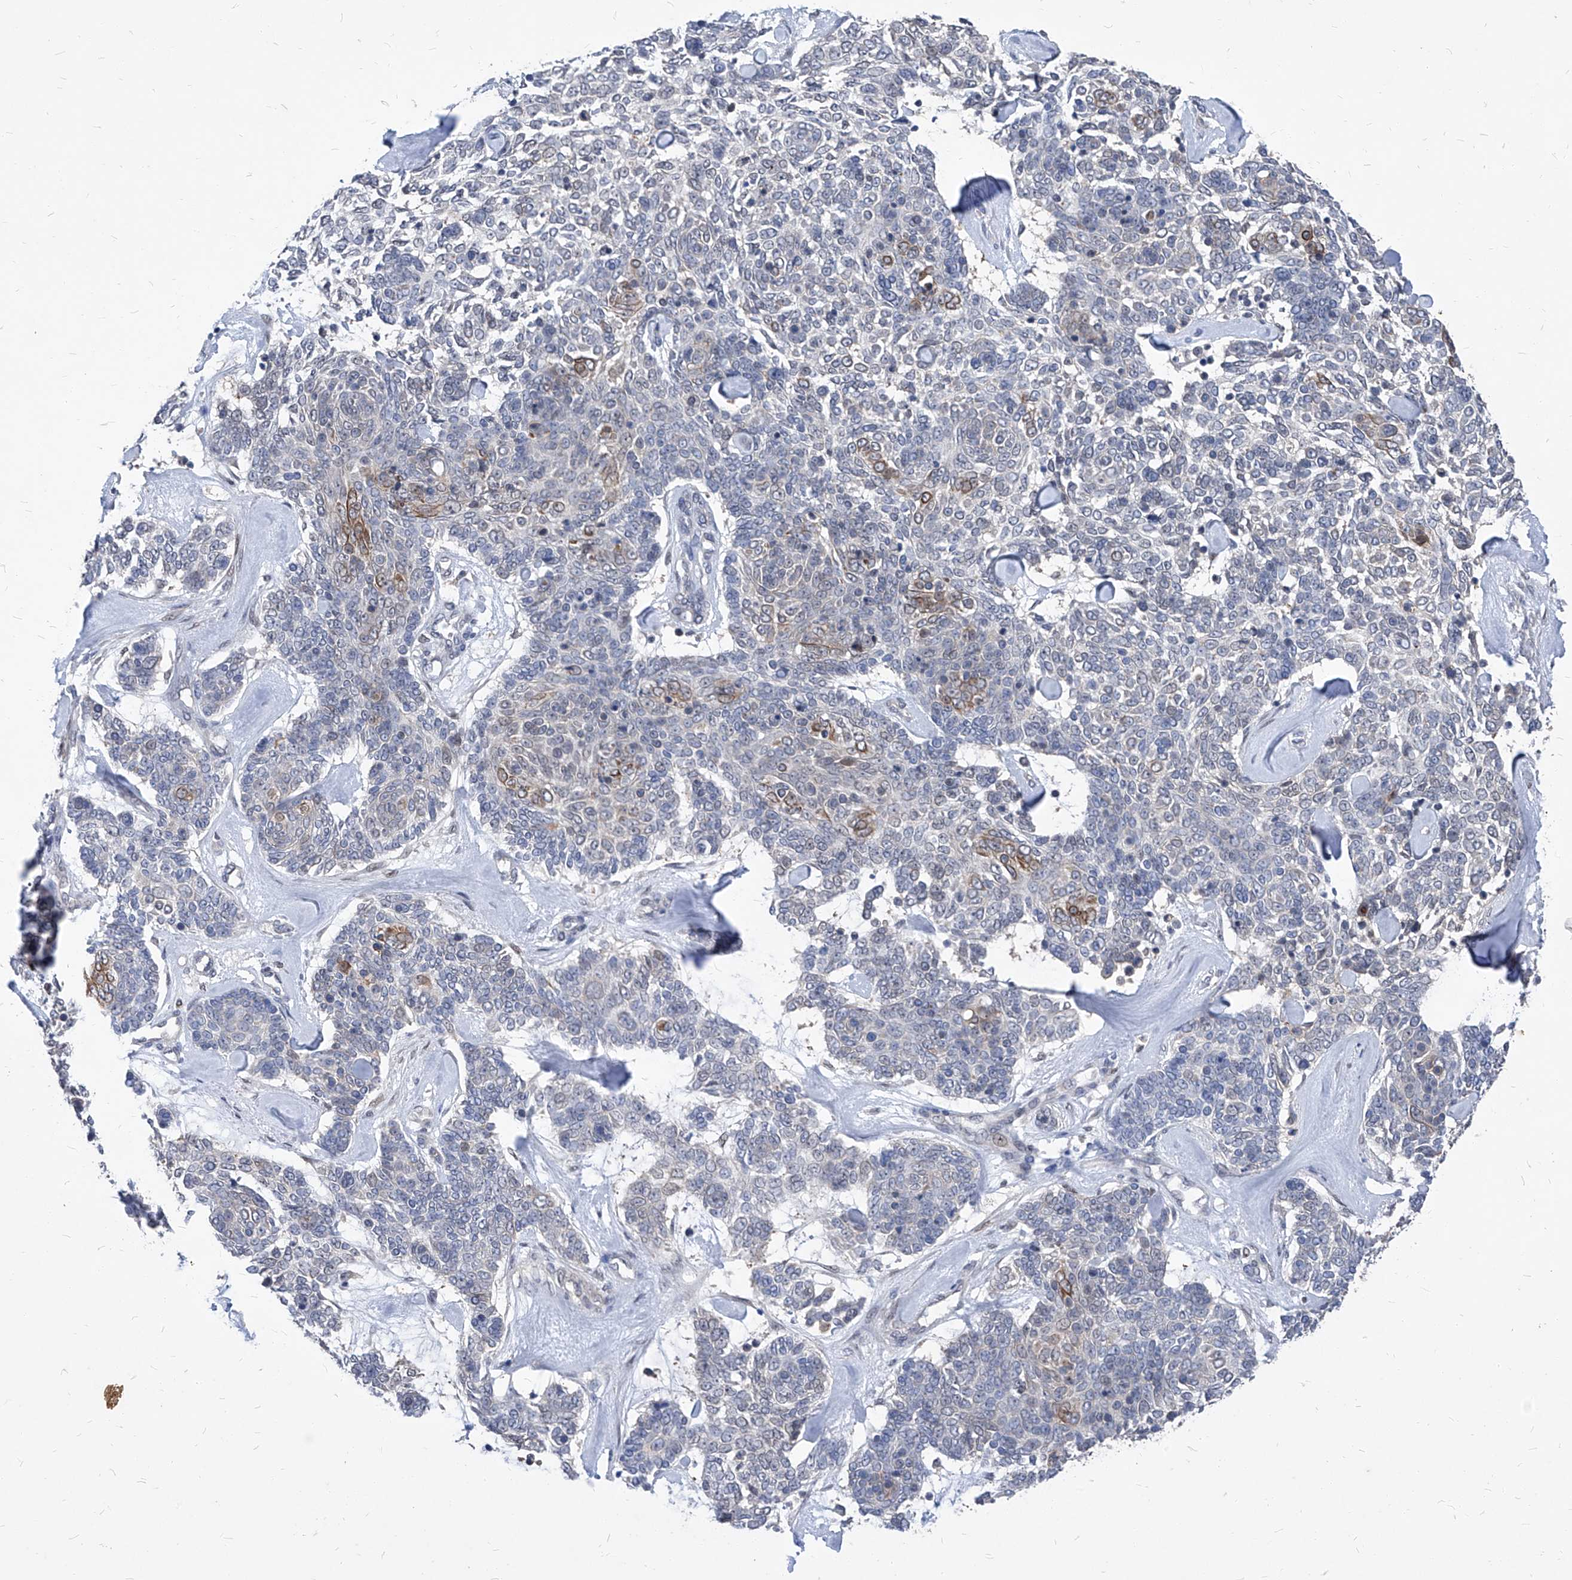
{"staining": {"intensity": "moderate", "quantity": "<25%", "location": "cytoplasmic/membranous"}, "tissue": "skin cancer", "cell_type": "Tumor cells", "image_type": "cancer", "snomed": [{"axis": "morphology", "description": "Basal cell carcinoma"}, {"axis": "topography", "description": "Skin"}], "caption": "Immunohistochemistry (IHC) (DAB (3,3'-diaminobenzidine)) staining of skin cancer (basal cell carcinoma) reveals moderate cytoplasmic/membranous protein positivity in about <25% of tumor cells. (DAB = brown stain, brightfield microscopy at high magnification).", "gene": "KPNB1", "patient": {"sex": "female", "age": 81}}